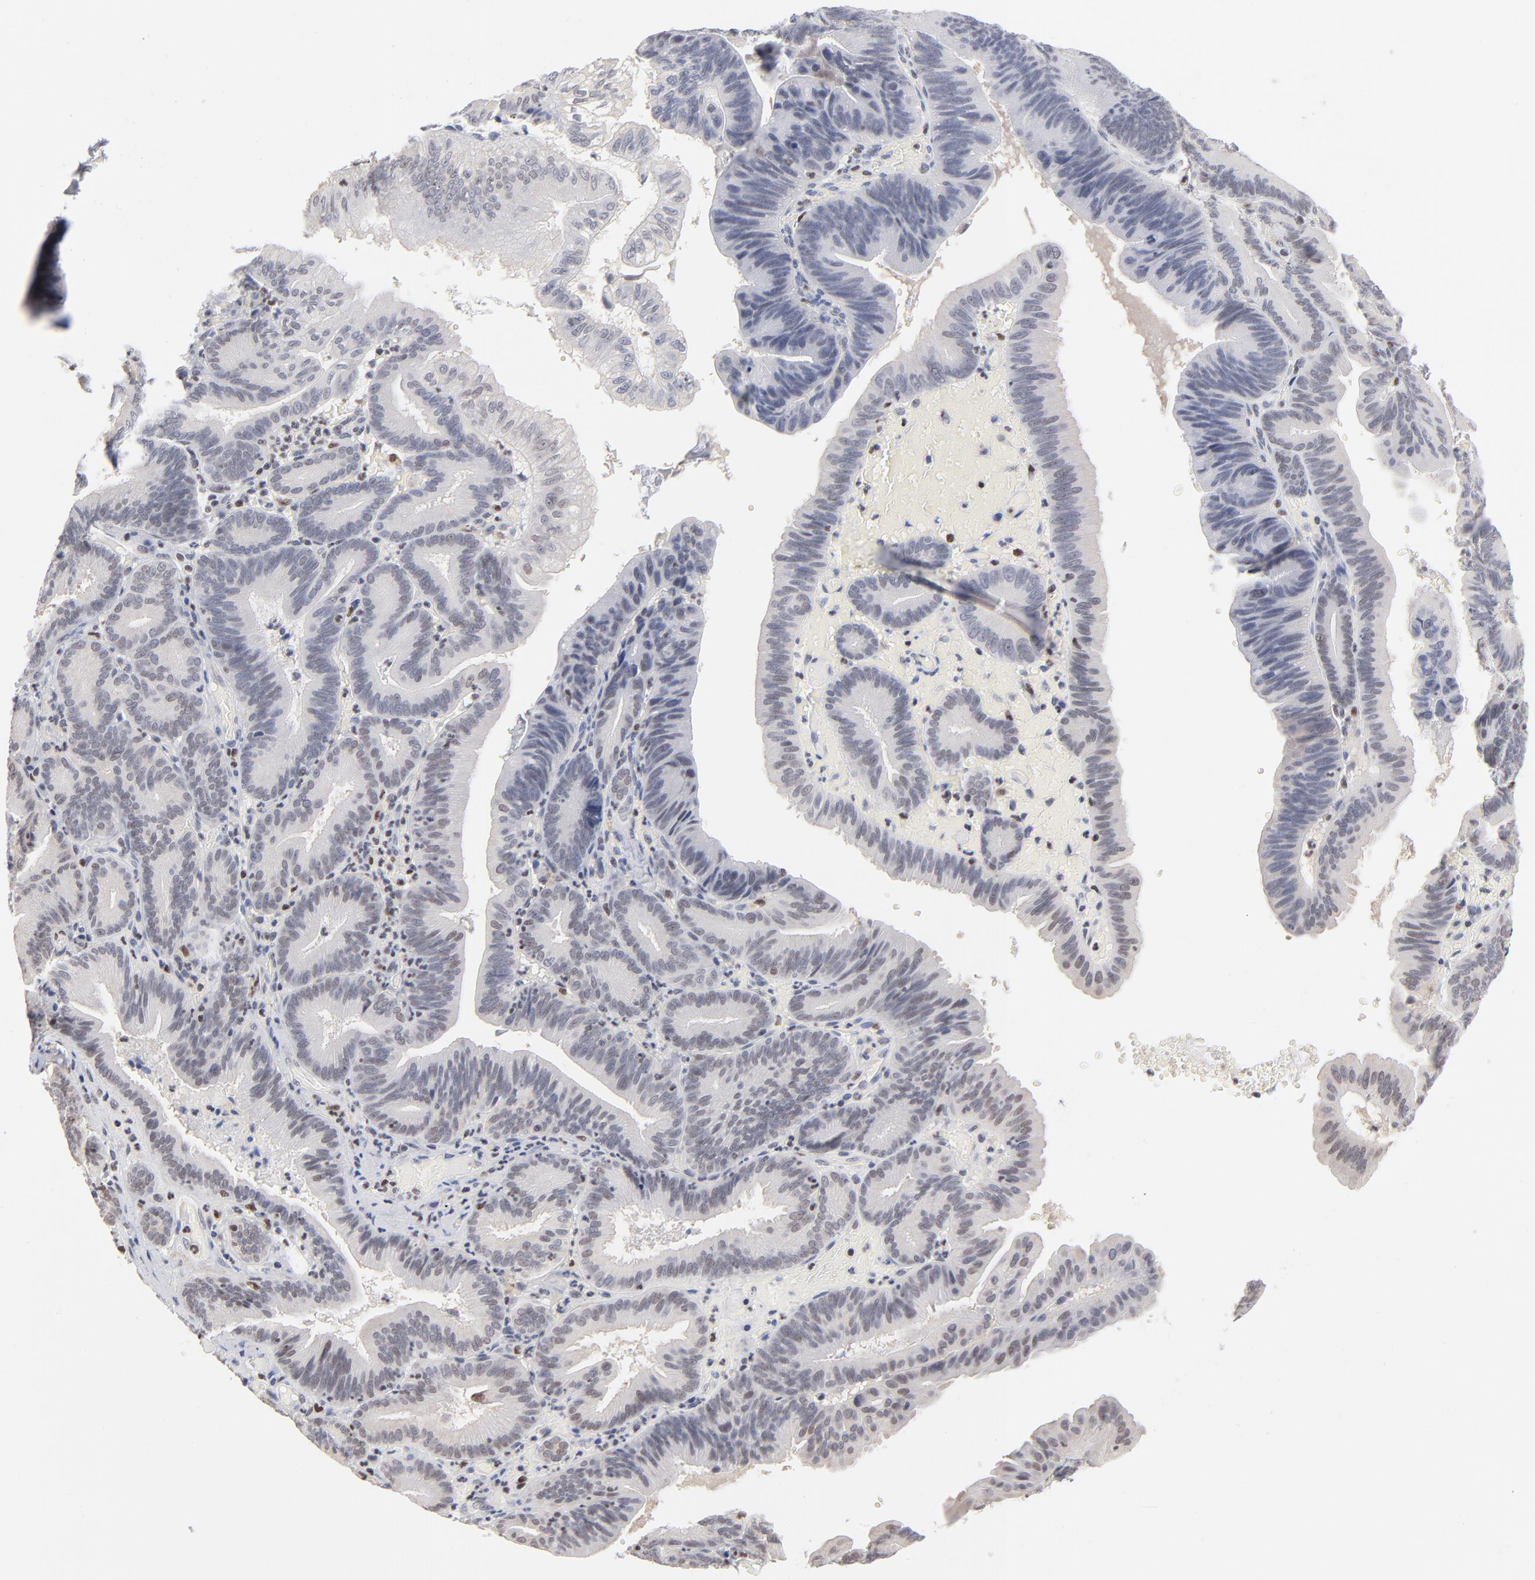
{"staining": {"intensity": "negative", "quantity": "none", "location": "none"}, "tissue": "pancreatic cancer", "cell_type": "Tumor cells", "image_type": "cancer", "snomed": [{"axis": "morphology", "description": "Adenocarcinoma, NOS"}, {"axis": "topography", "description": "Pancreas"}], "caption": "Immunohistochemistry (IHC) micrograph of neoplastic tissue: pancreatic cancer stained with DAB (3,3'-diaminobenzidine) displays no significant protein staining in tumor cells. (Immunohistochemistry, brightfield microscopy, high magnification).", "gene": "MAX", "patient": {"sex": "male", "age": 82}}